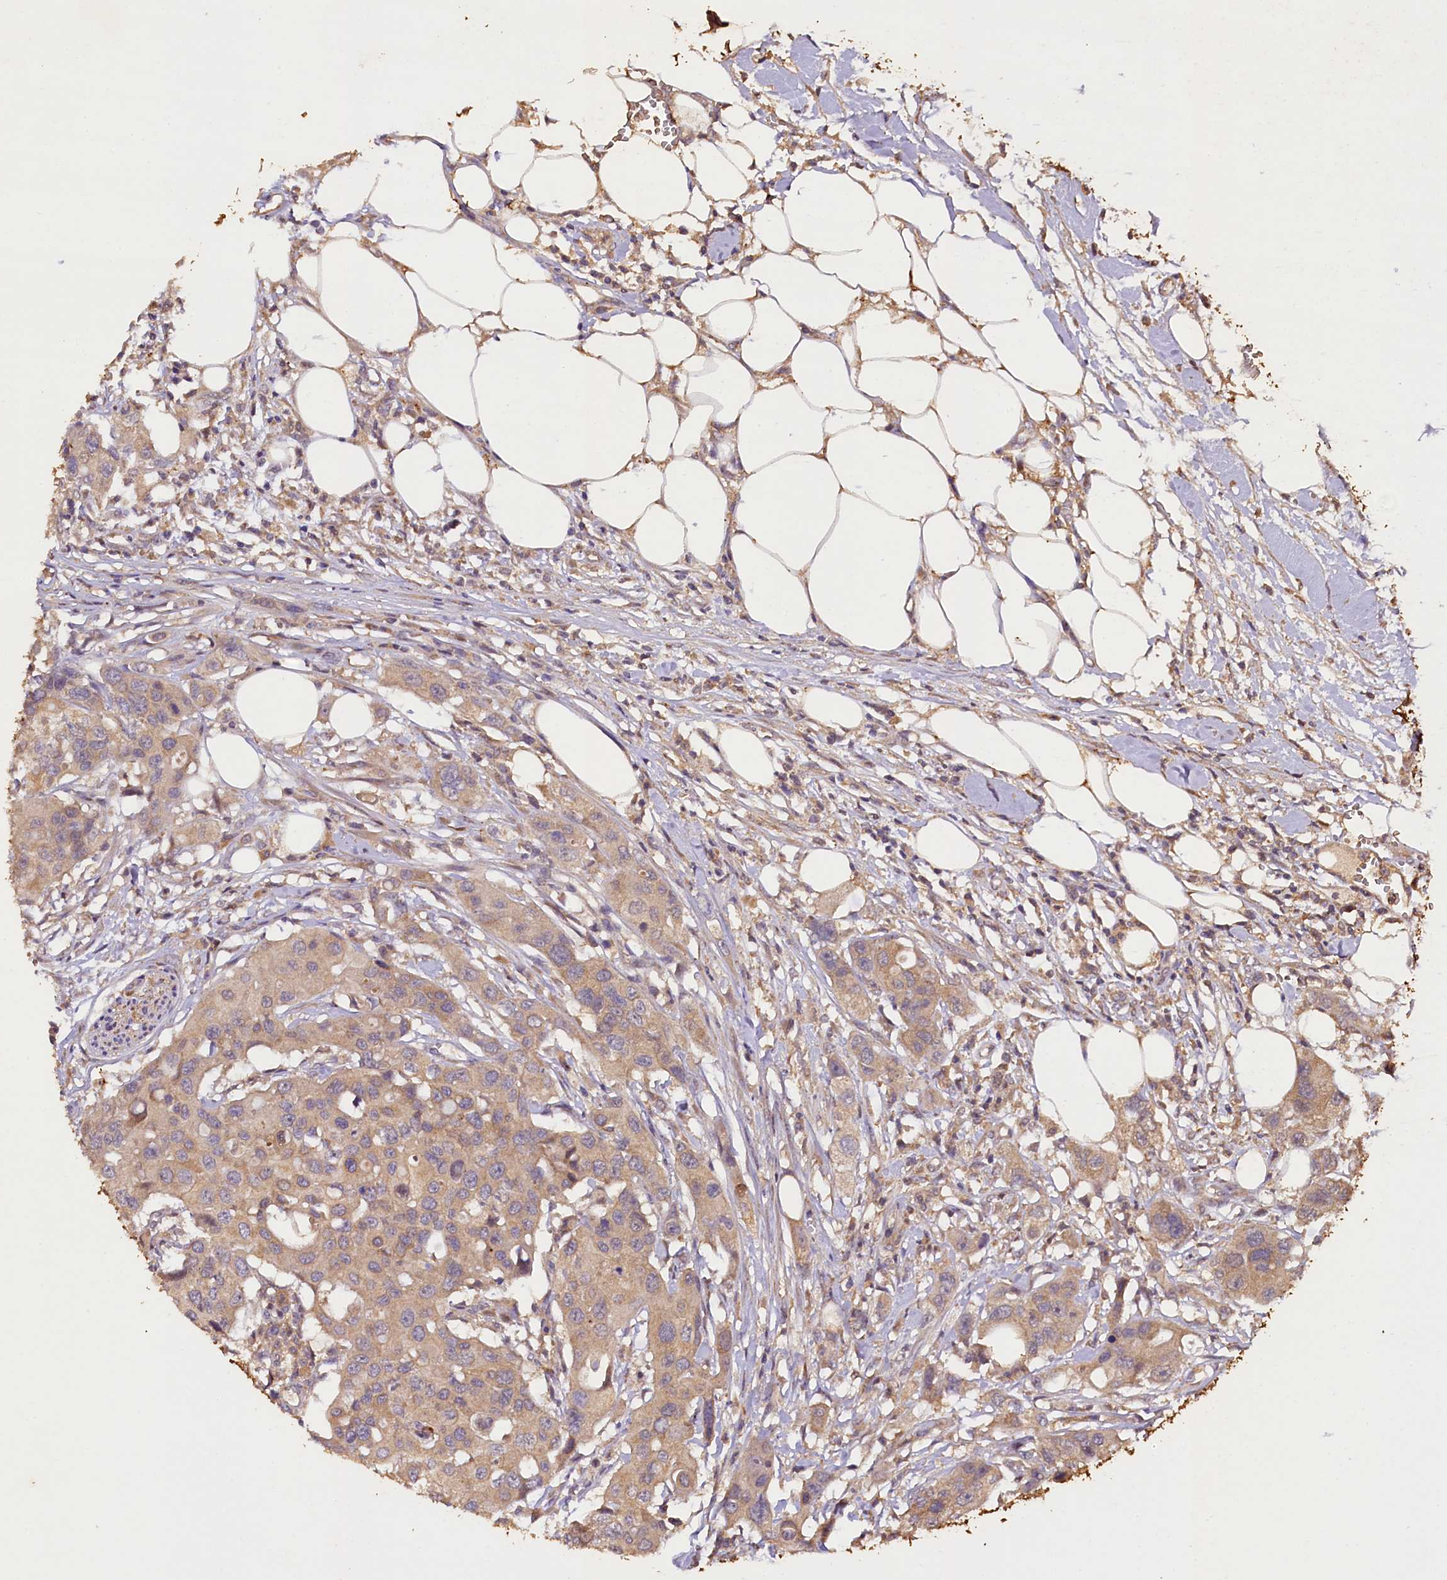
{"staining": {"intensity": "moderate", "quantity": ">75%", "location": "cytoplasmic/membranous"}, "tissue": "colorectal cancer", "cell_type": "Tumor cells", "image_type": "cancer", "snomed": [{"axis": "morphology", "description": "Adenocarcinoma, NOS"}, {"axis": "topography", "description": "Colon"}], "caption": "Protein expression analysis of human colorectal cancer reveals moderate cytoplasmic/membranous staining in about >75% of tumor cells.", "gene": "PLXNB1", "patient": {"sex": "male", "age": 77}}